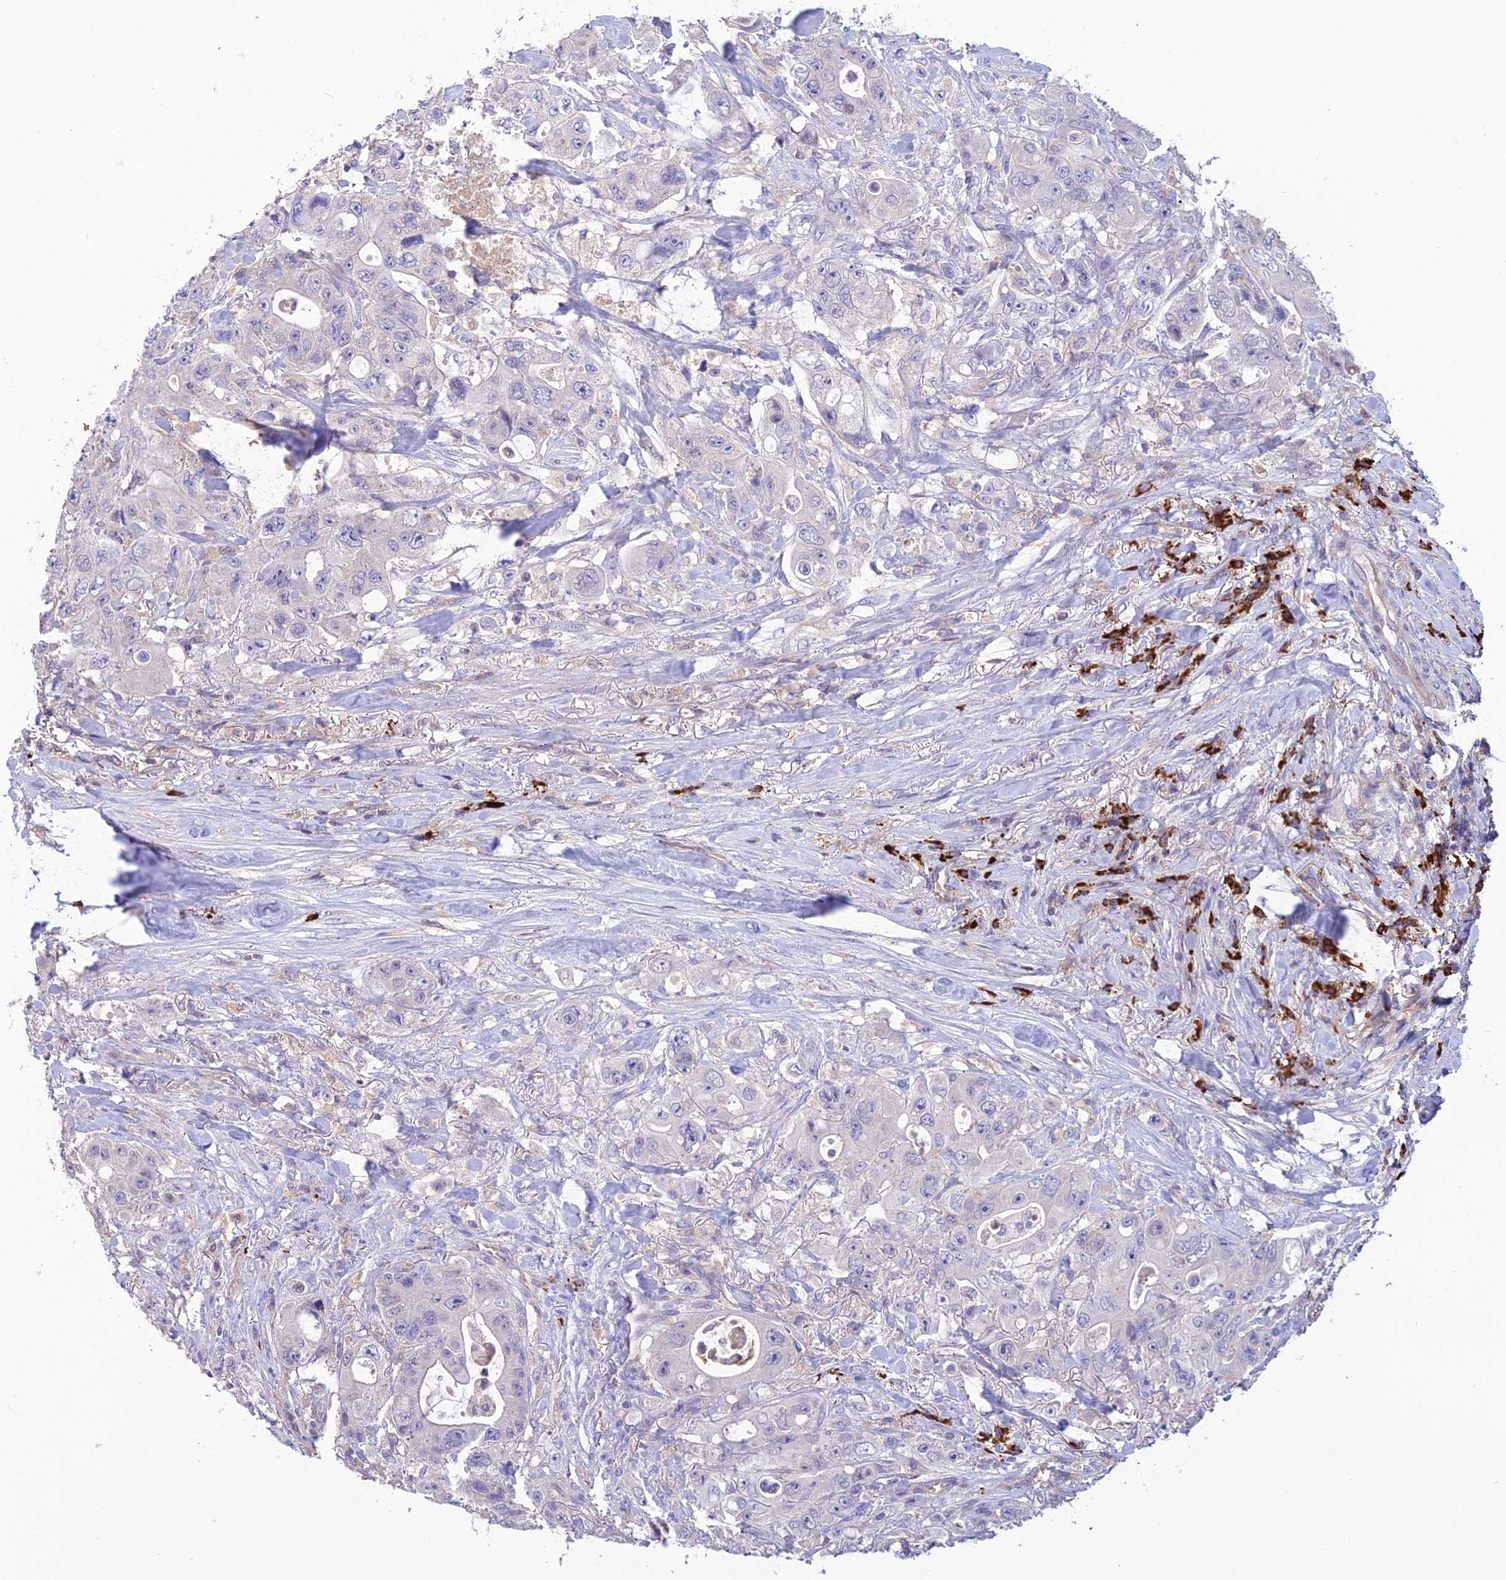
{"staining": {"intensity": "negative", "quantity": "none", "location": "none"}, "tissue": "colorectal cancer", "cell_type": "Tumor cells", "image_type": "cancer", "snomed": [{"axis": "morphology", "description": "Adenocarcinoma, NOS"}, {"axis": "topography", "description": "Colon"}], "caption": "Colorectal adenocarcinoma stained for a protein using immunohistochemistry exhibits no expression tumor cells.", "gene": "MIOS", "patient": {"sex": "female", "age": 46}}